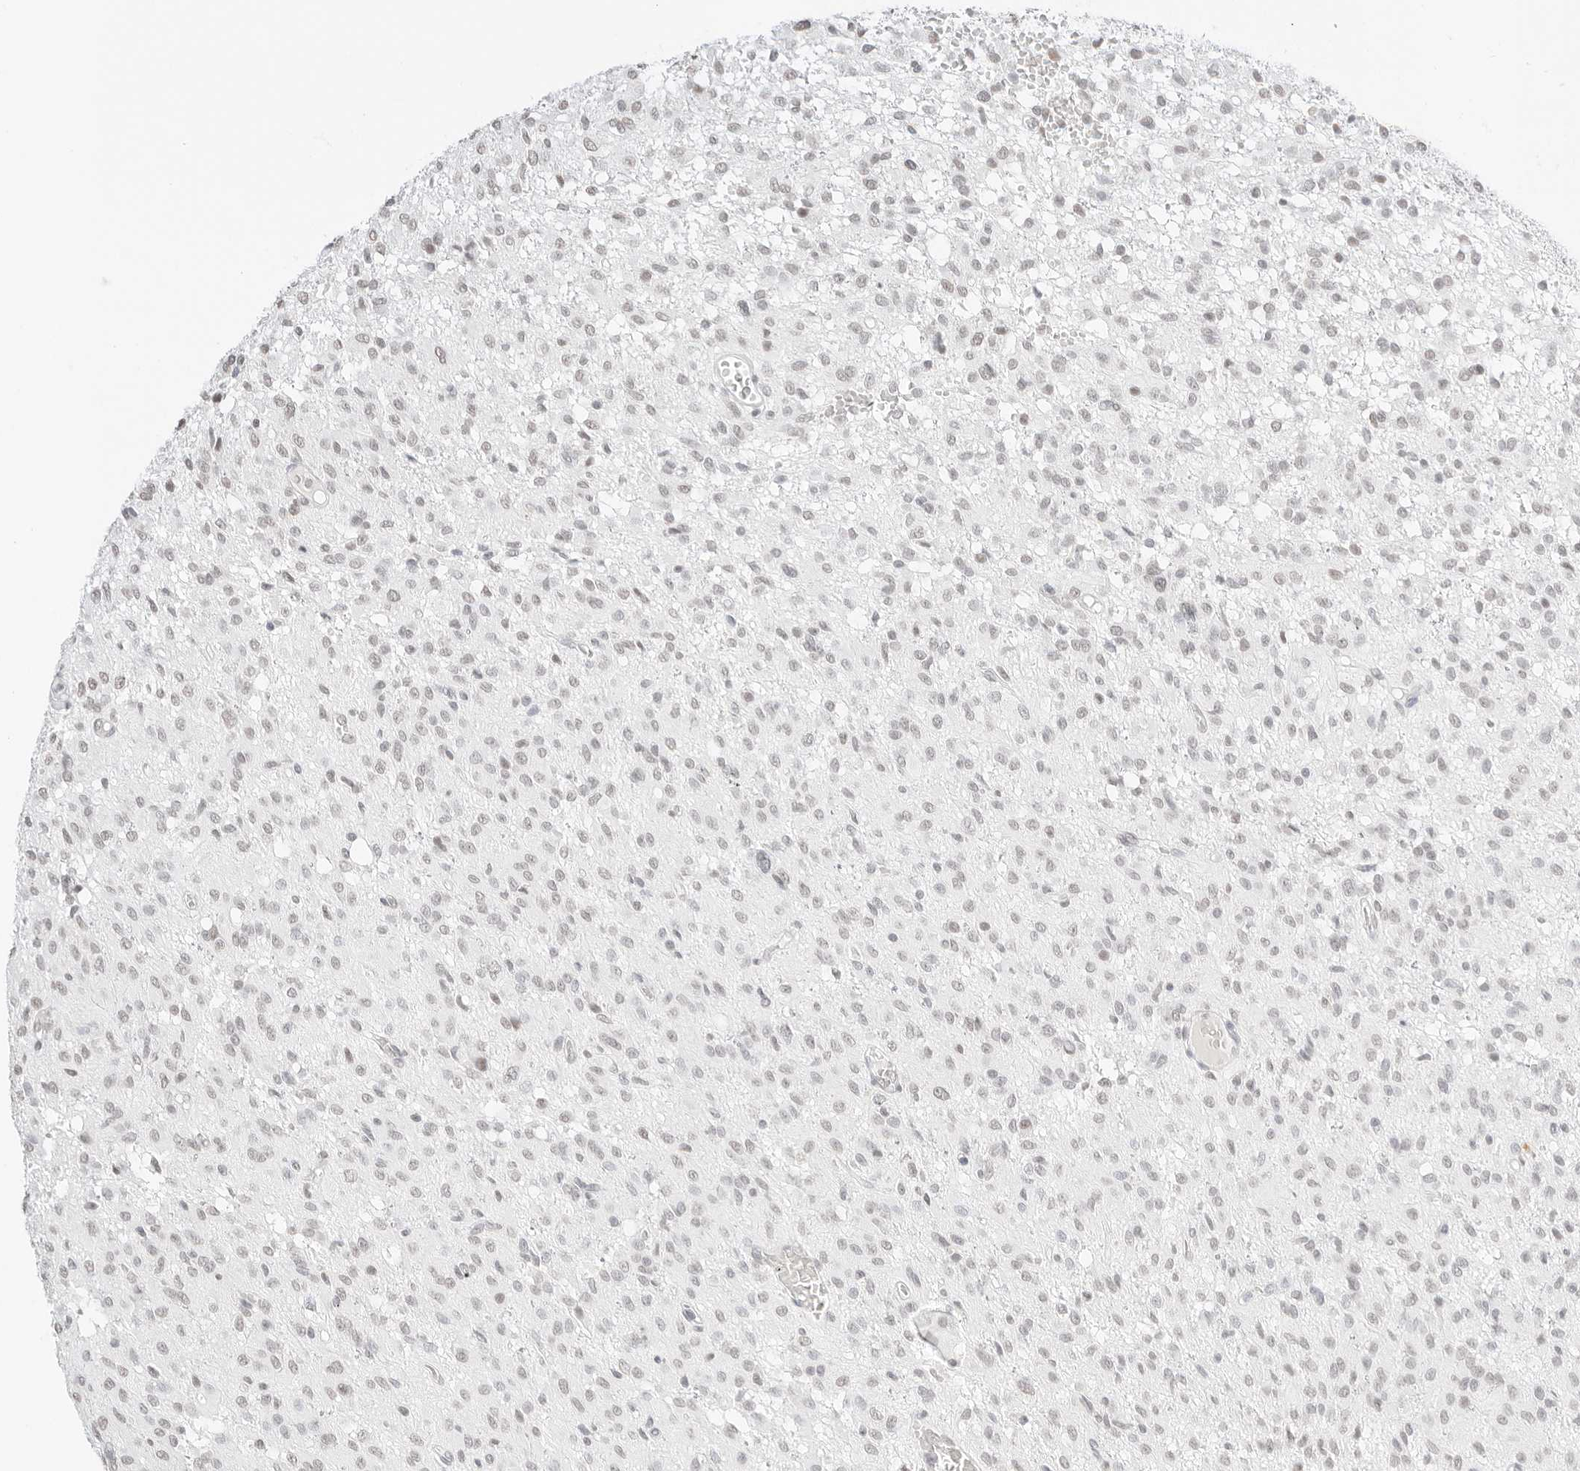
{"staining": {"intensity": "negative", "quantity": "none", "location": "none"}, "tissue": "glioma", "cell_type": "Tumor cells", "image_type": "cancer", "snomed": [{"axis": "morphology", "description": "Glioma, malignant, High grade"}, {"axis": "topography", "description": "Brain"}], "caption": "Malignant glioma (high-grade) stained for a protein using immunohistochemistry (IHC) shows no expression tumor cells.", "gene": "FBLN5", "patient": {"sex": "female", "age": 59}}